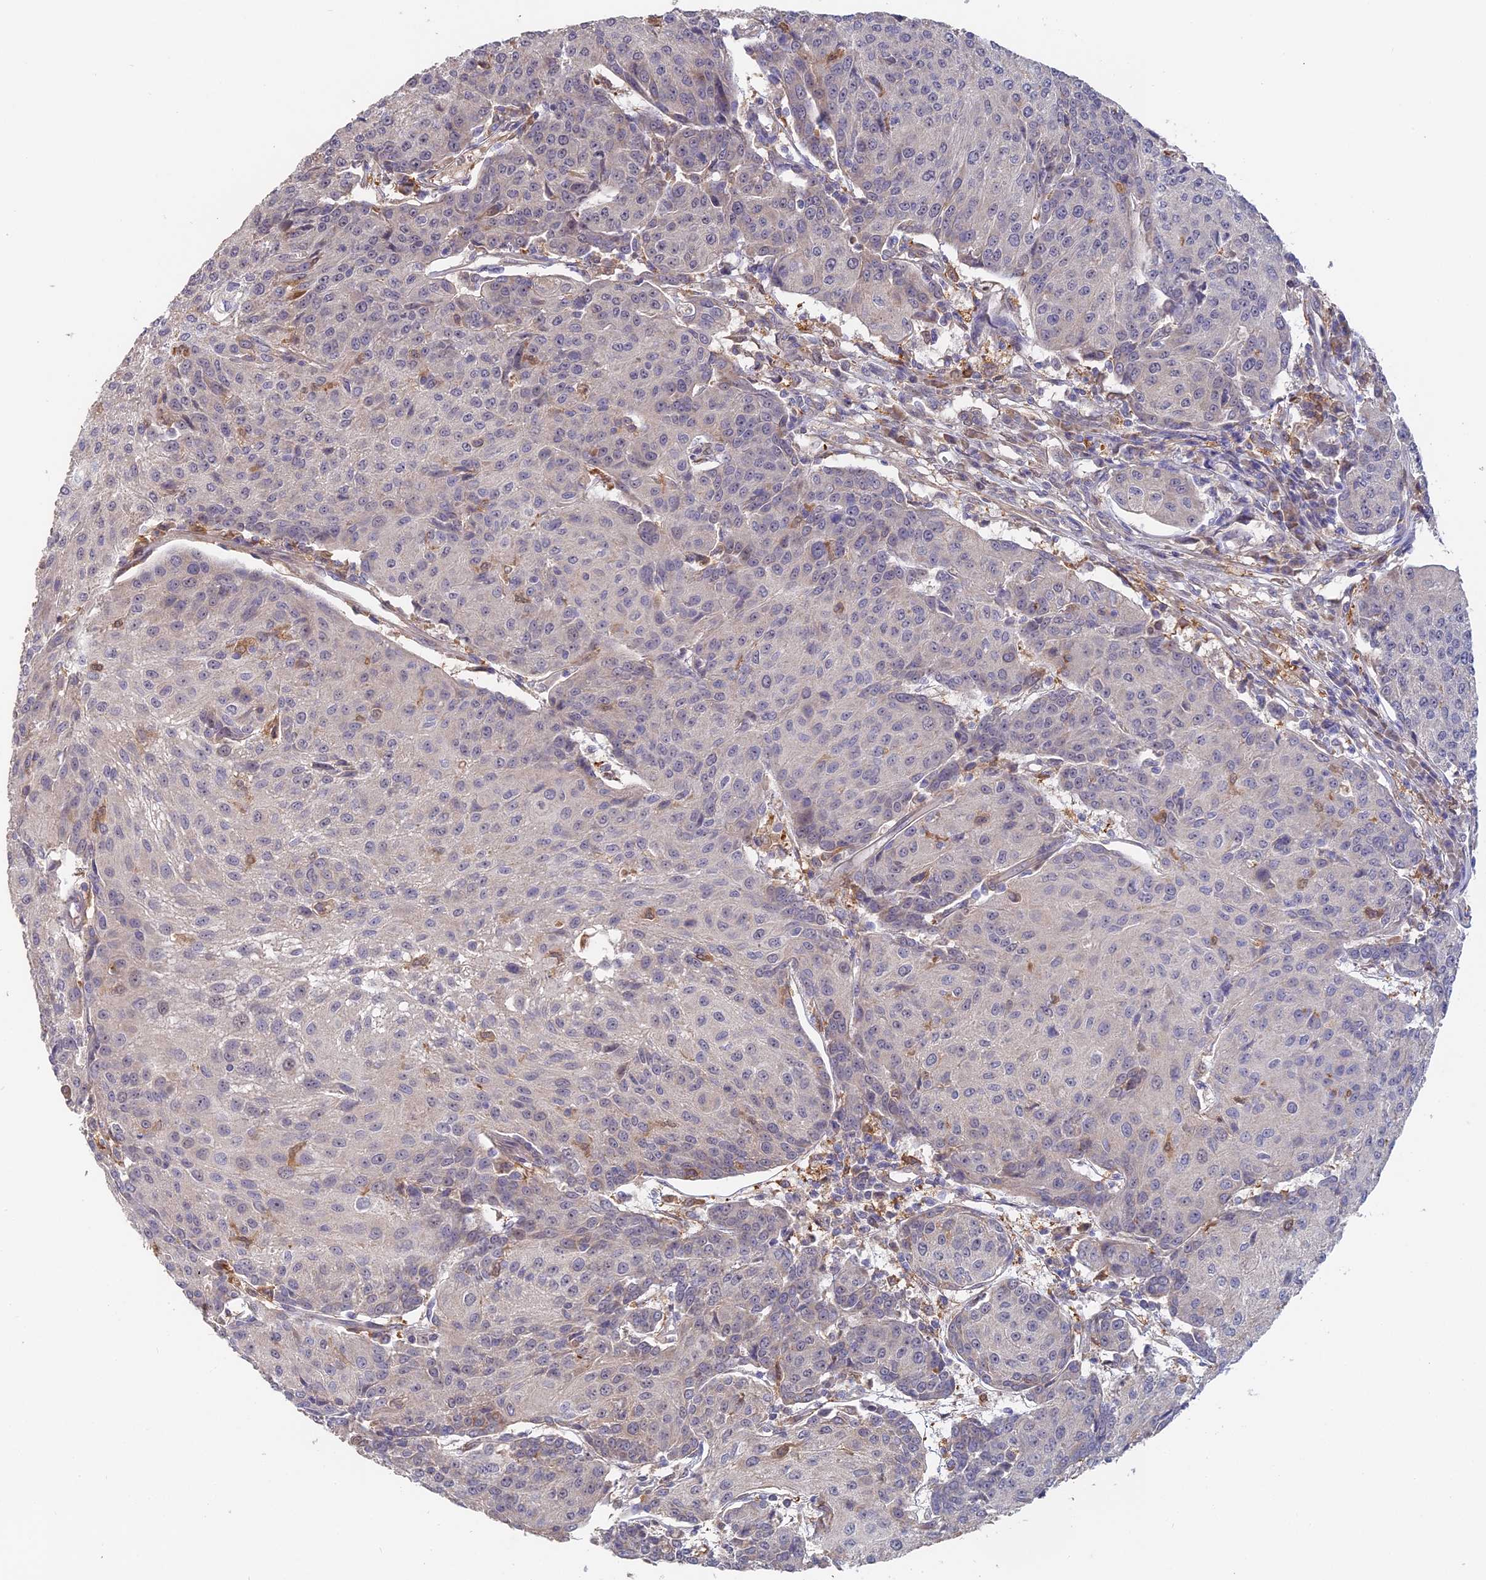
{"staining": {"intensity": "negative", "quantity": "none", "location": "none"}, "tissue": "urothelial cancer", "cell_type": "Tumor cells", "image_type": "cancer", "snomed": [{"axis": "morphology", "description": "Urothelial carcinoma, High grade"}, {"axis": "topography", "description": "Urinary bladder"}], "caption": "DAB (3,3'-diaminobenzidine) immunohistochemical staining of urothelial carcinoma (high-grade) demonstrates no significant positivity in tumor cells. (DAB immunohistochemistry (IHC) with hematoxylin counter stain).", "gene": "SAC3D1", "patient": {"sex": "female", "age": 85}}